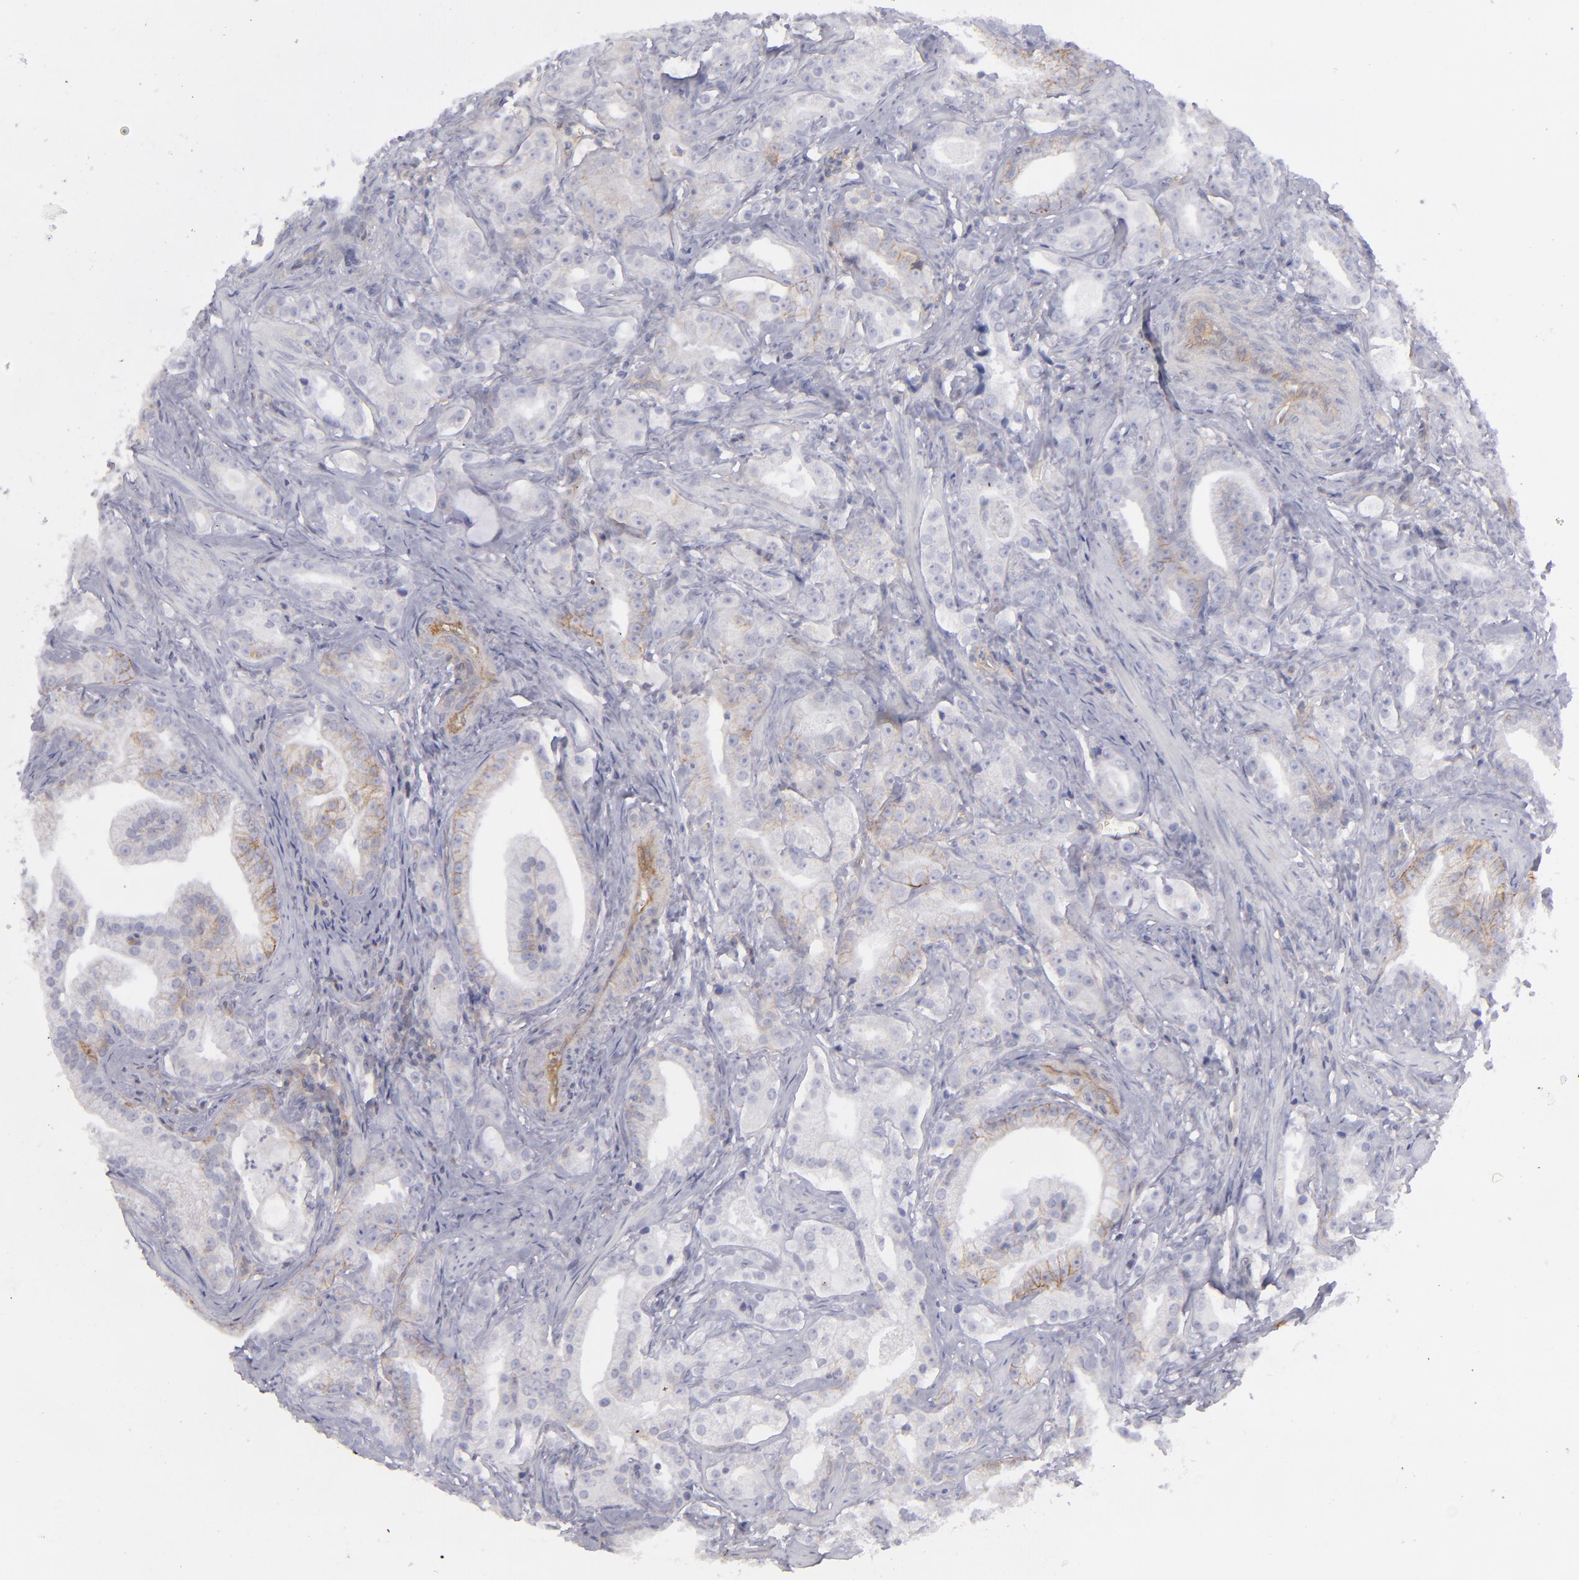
{"staining": {"intensity": "moderate", "quantity": "<25%", "location": "cytoplasmic/membranous"}, "tissue": "prostate cancer", "cell_type": "Tumor cells", "image_type": "cancer", "snomed": [{"axis": "morphology", "description": "Adenocarcinoma, Low grade"}, {"axis": "topography", "description": "Prostate"}], "caption": "This image demonstrates IHC staining of human prostate cancer (low-grade adenocarcinoma), with low moderate cytoplasmic/membranous expression in about <25% of tumor cells.", "gene": "BSG", "patient": {"sex": "male", "age": 59}}